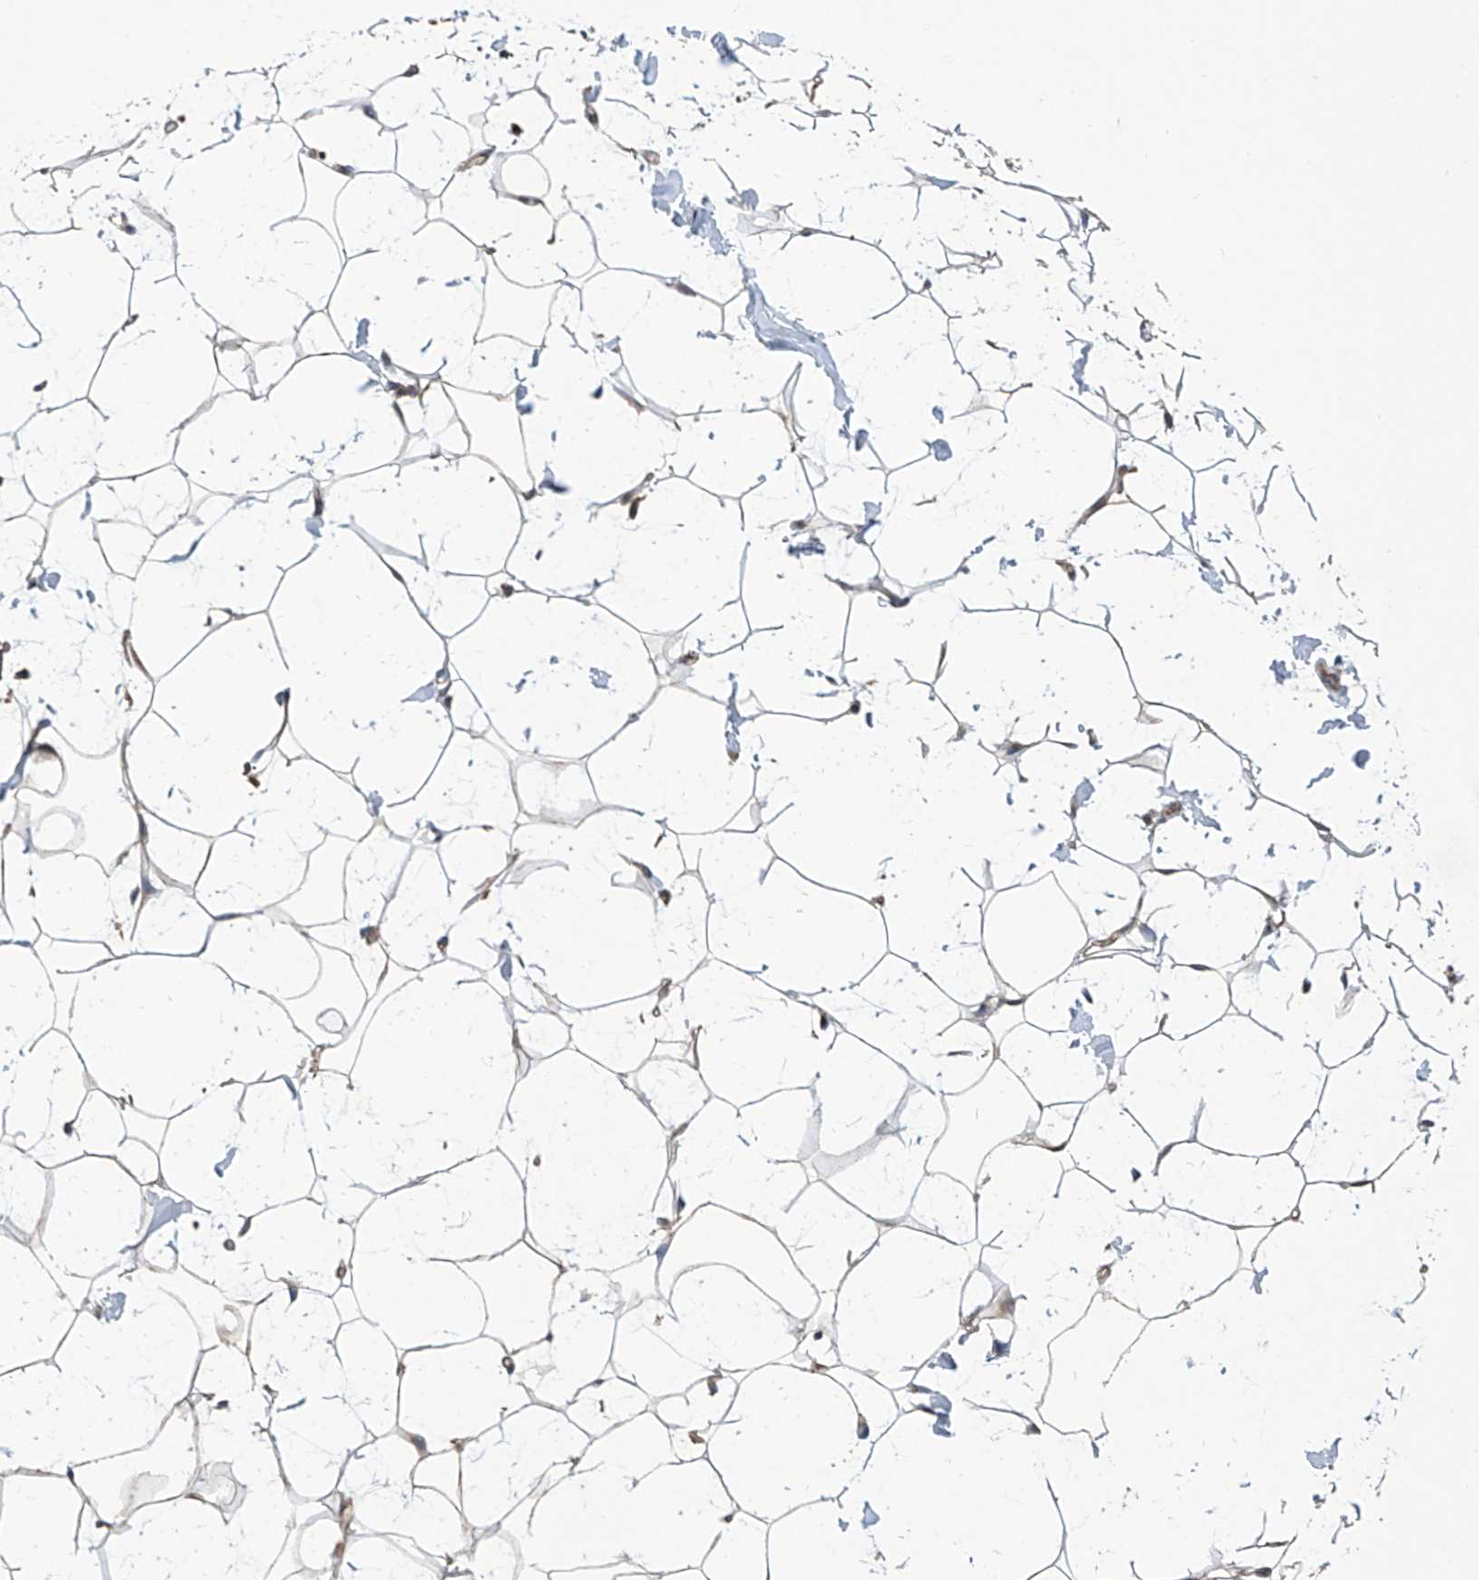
{"staining": {"intensity": "moderate", "quantity": ">75%", "location": "cytoplasmic/membranous"}, "tissue": "adipose tissue", "cell_type": "Adipocytes", "image_type": "normal", "snomed": [{"axis": "morphology", "description": "Normal tissue, NOS"}, {"axis": "topography", "description": "Breast"}], "caption": "Immunohistochemistry of unremarkable human adipose tissue demonstrates medium levels of moderate cytoplasmic/membranous expression in approximately >75% of adipocytes.", "gene": "EIF2D", "patient": {"sex": "female", "age": 23}}